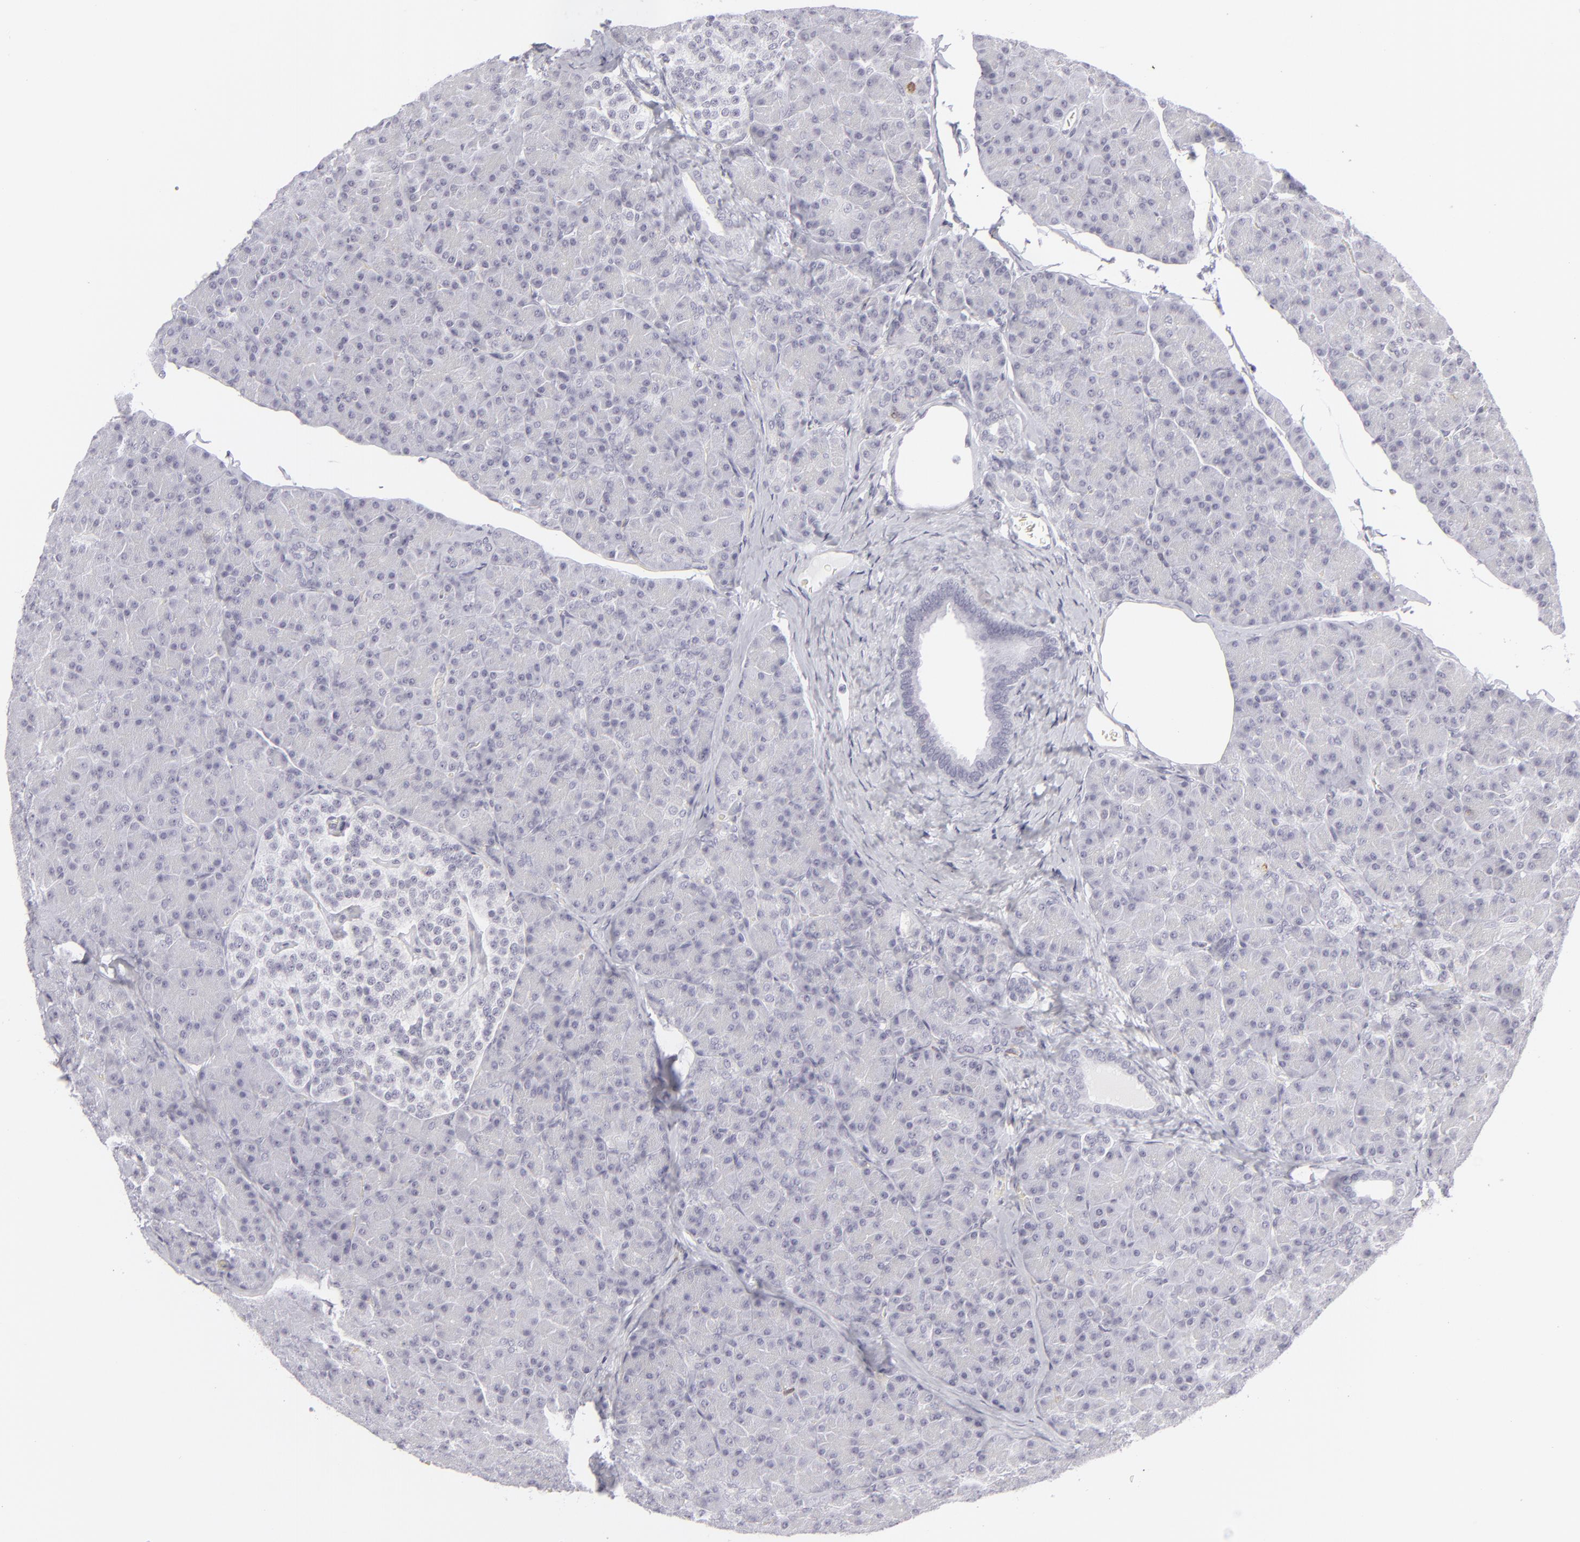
{"staining": {"intensity": "negative", "quantity": "none", "location": "none"}, "tissue": "pancreas", "cell_type": "Exocrine glandular cells", "image_type": "normal", "snomed": [{"axis": "morphology", "description": "Normal tissue, NOS"}, {"axis": "topography", "description": "Pancreas"}], "caption": "Protein analysis of normal pancreas displays no significant expression in exocrine glandular cells.", "gene": "CD7", "patient": {"sex": "female", "age": 43}}